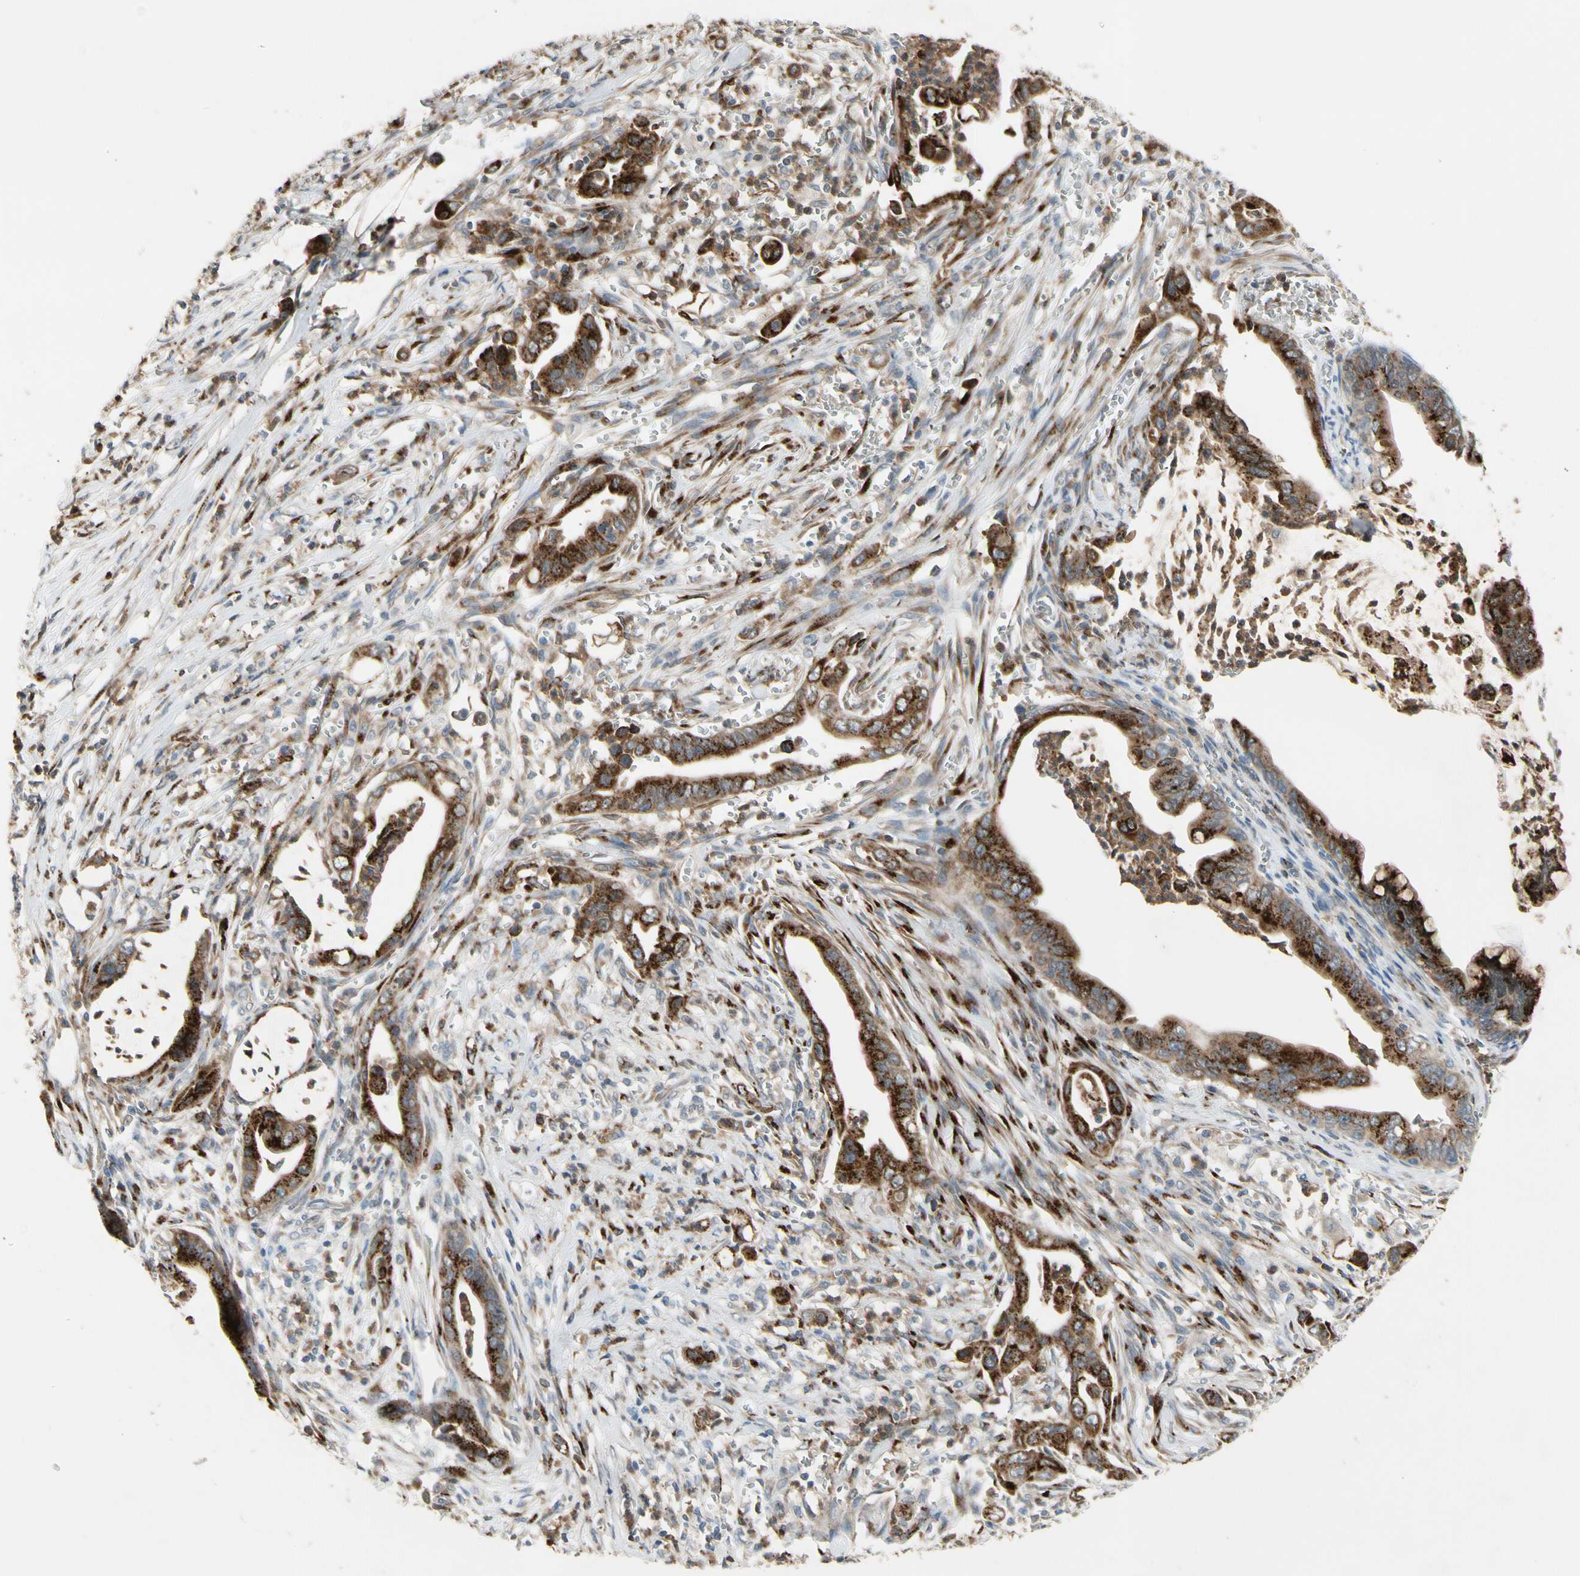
{"staining": {"intensity": "strong", "quantity": ">75%", "location": "cytoplasmic/membranous"}, "tissue": "pancreatic cancer", "cell_type": "Tumor cells", "image_type": "cancer", "snomed": [{"axis": "morphology", "description": "Adenocarcinoma, NOS"}, {"axis": "topography", "description": "Pancreas"}], "caption": "Immunohistochemistry micrograph of human pancreatic adenocarcinoma stained for a protein (brown), which exhibits high levels of strong cytoplasmic/membranous expression in approximately >75% of tumor cells.", "gene": "GALNT5", "patient": {"sex": "male", "age": 59}}